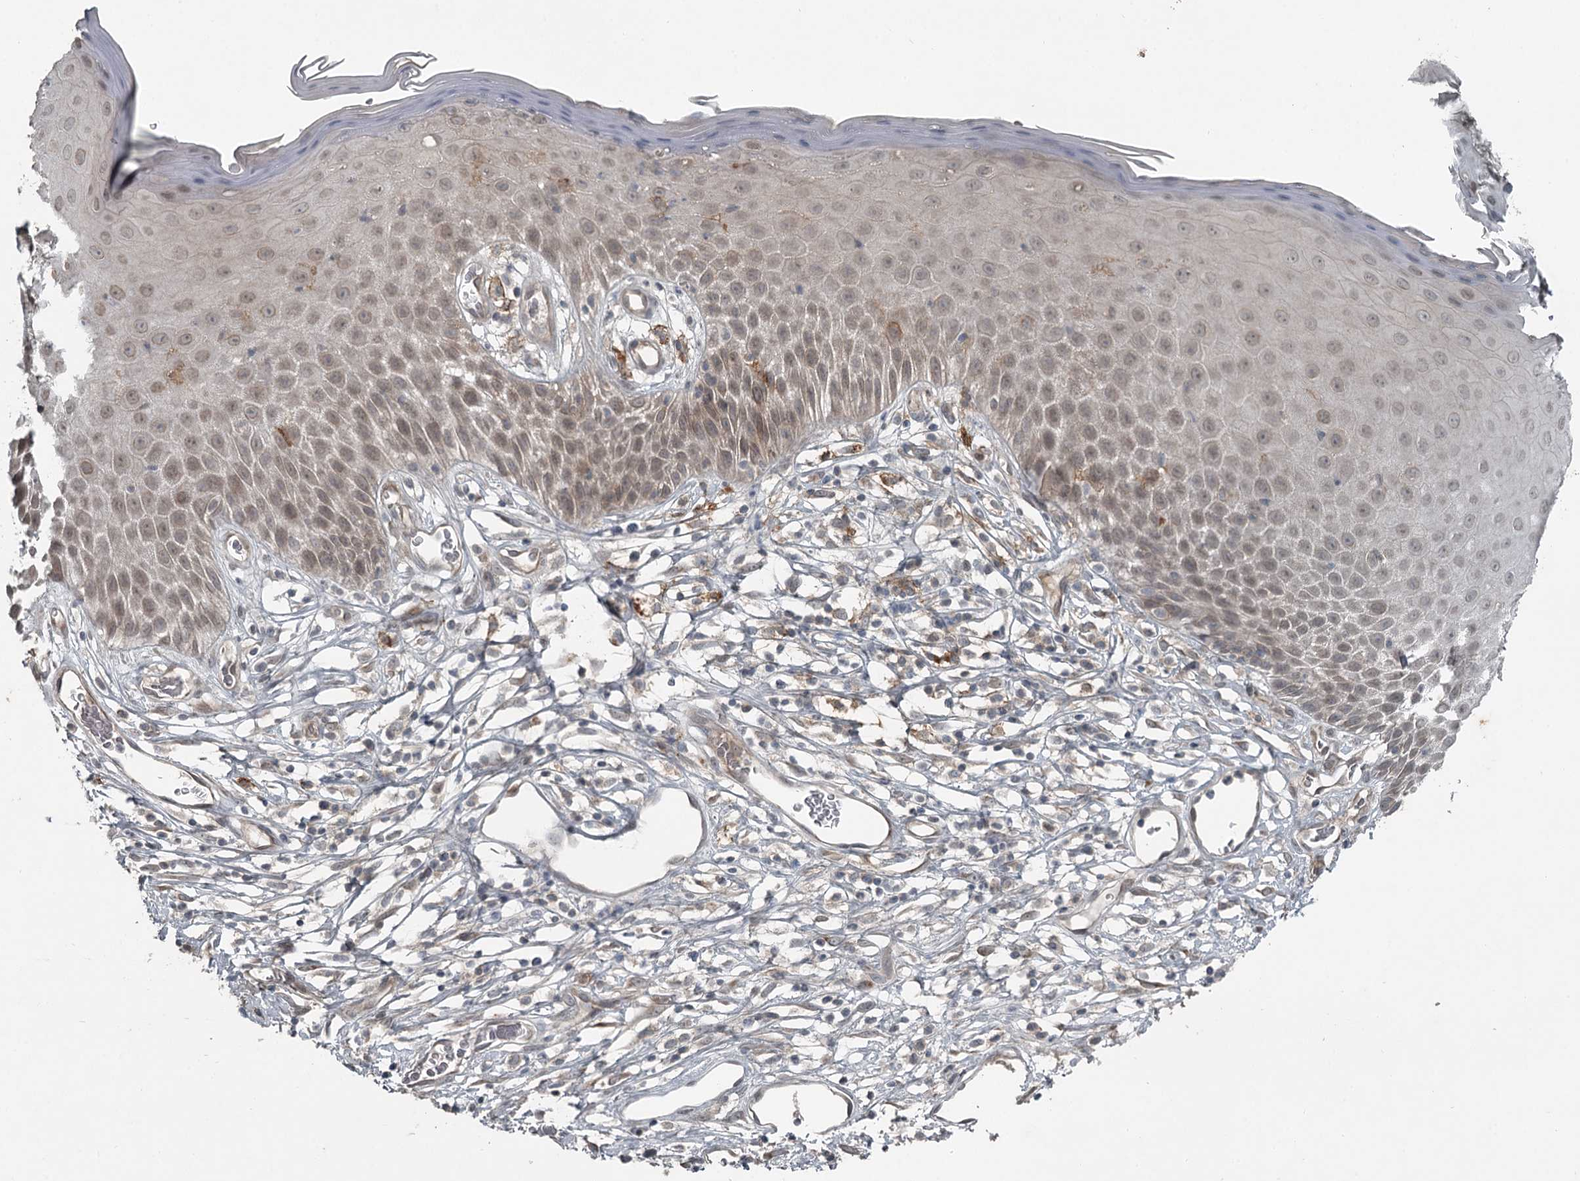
{"staining": {"intensity": "weak", "quantity": "25%-75%", "location": "cytoplasmic/membranous,nuclear"}, "tissue": "skin", "cell_type": "Epidermal cells", "image_type": "normal", "snomed": [{"axis": "morphology", "description": "Normal tissue, NOS"}, {"axis": "topography", "description": "Vulva"}], "caption": "Immunohistochemistry (IHC) (DAB) staining of normal skin reveals weak cytoplasmic/membranous,nuclear protein positivity in about 25%-75% of epidermal cells.", "gene": "SLC39A8", "patient": {"sex": "female", "age": 68}}